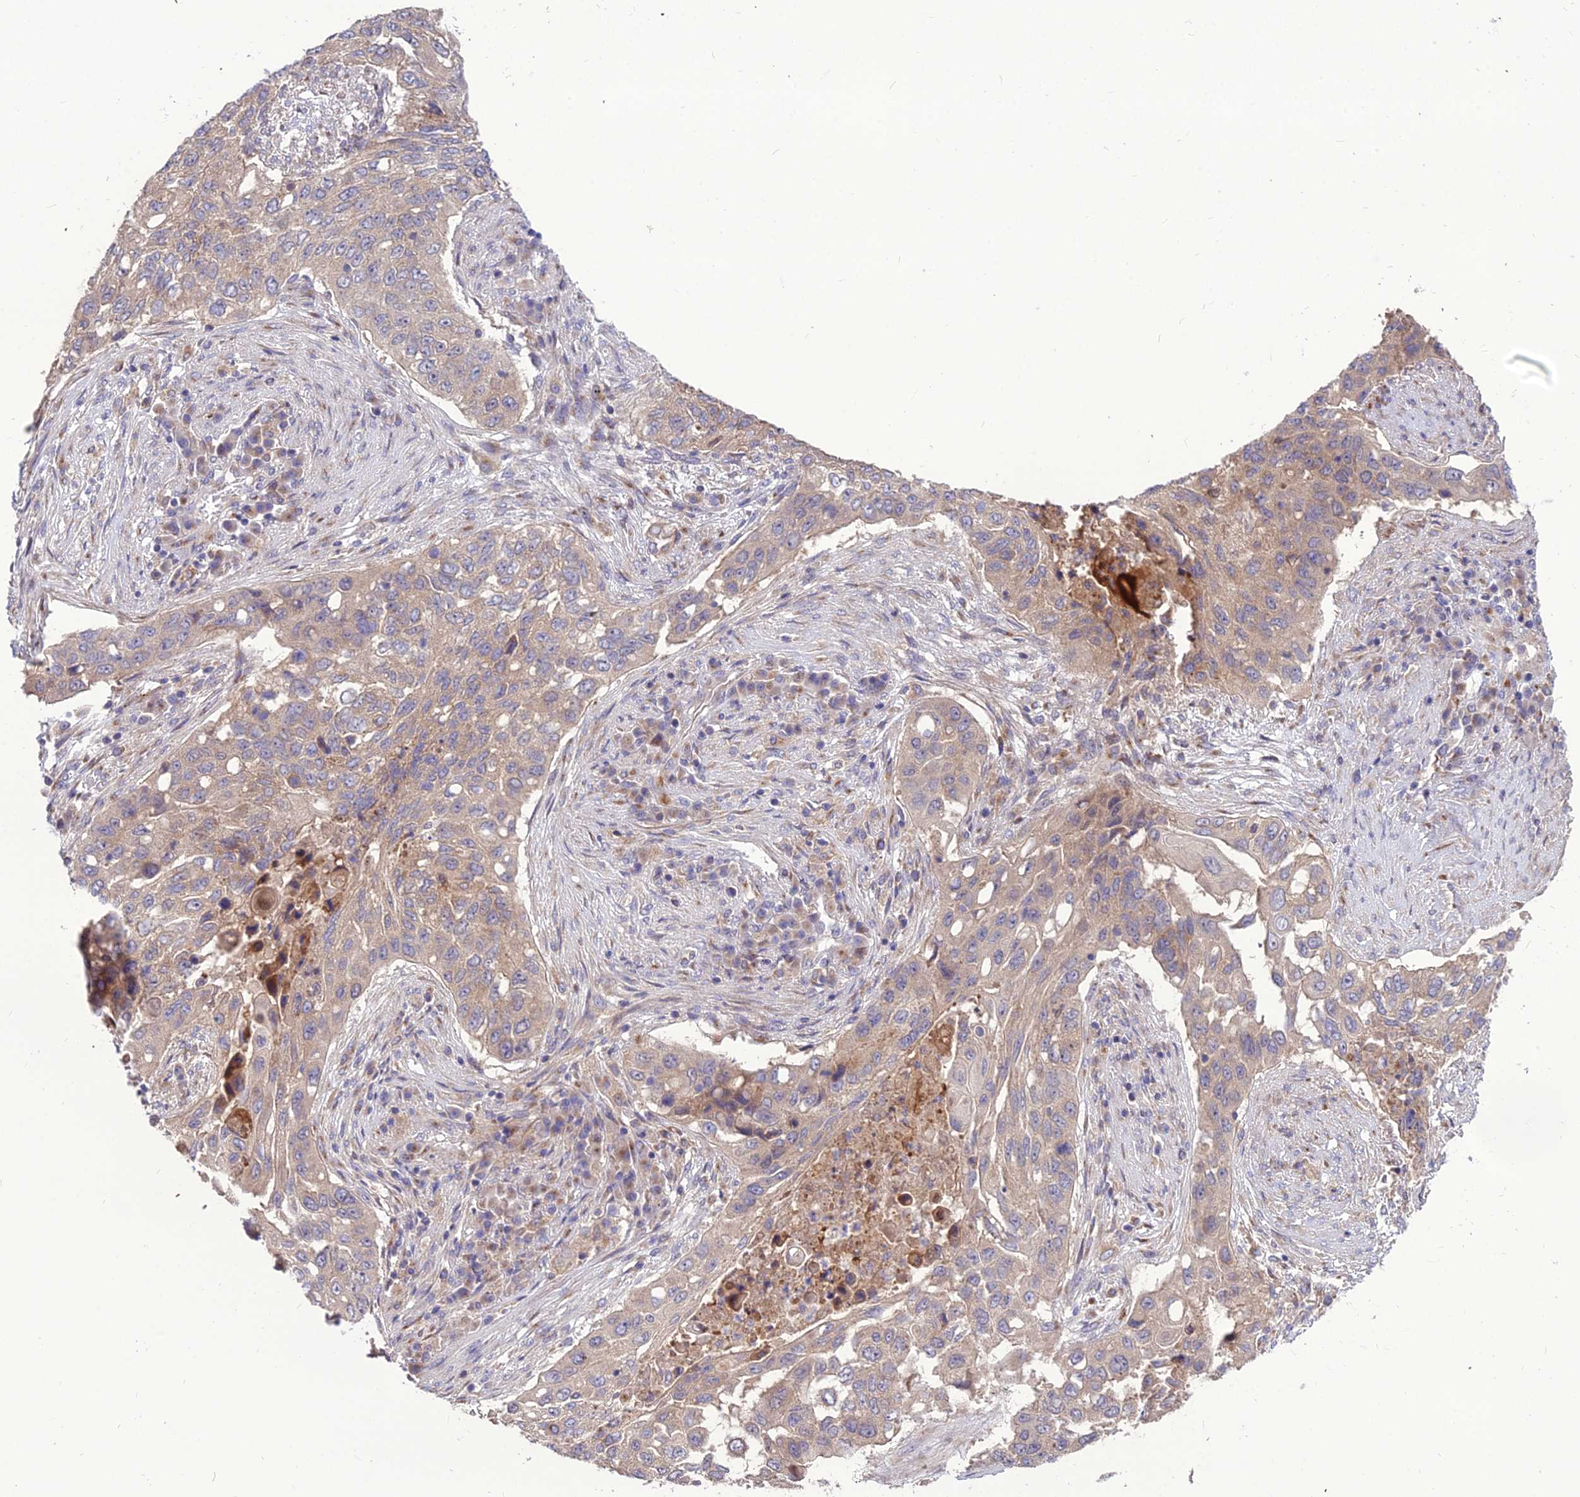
{"staining": {"intensity": "weak", "quantity": "25%-75%", "location": "cytoplasmic/membranous"}, "tissue": "lung cancer", "cell_type": "Tumor cells", "image_type": "cancer", "snomed": [{"axis": "morphology", "description": "Squamous cell carcinoma, NOS"}, {"axis": "topography", "description": "Lung"}], "caption": "Lung squamous cell carcinoma stained for a protein exhibits weak cytoplasmic/membranous positivity in tumor cells.", "gene": "SPRYD7", "patient": {"sex": "female", "age": 63}}